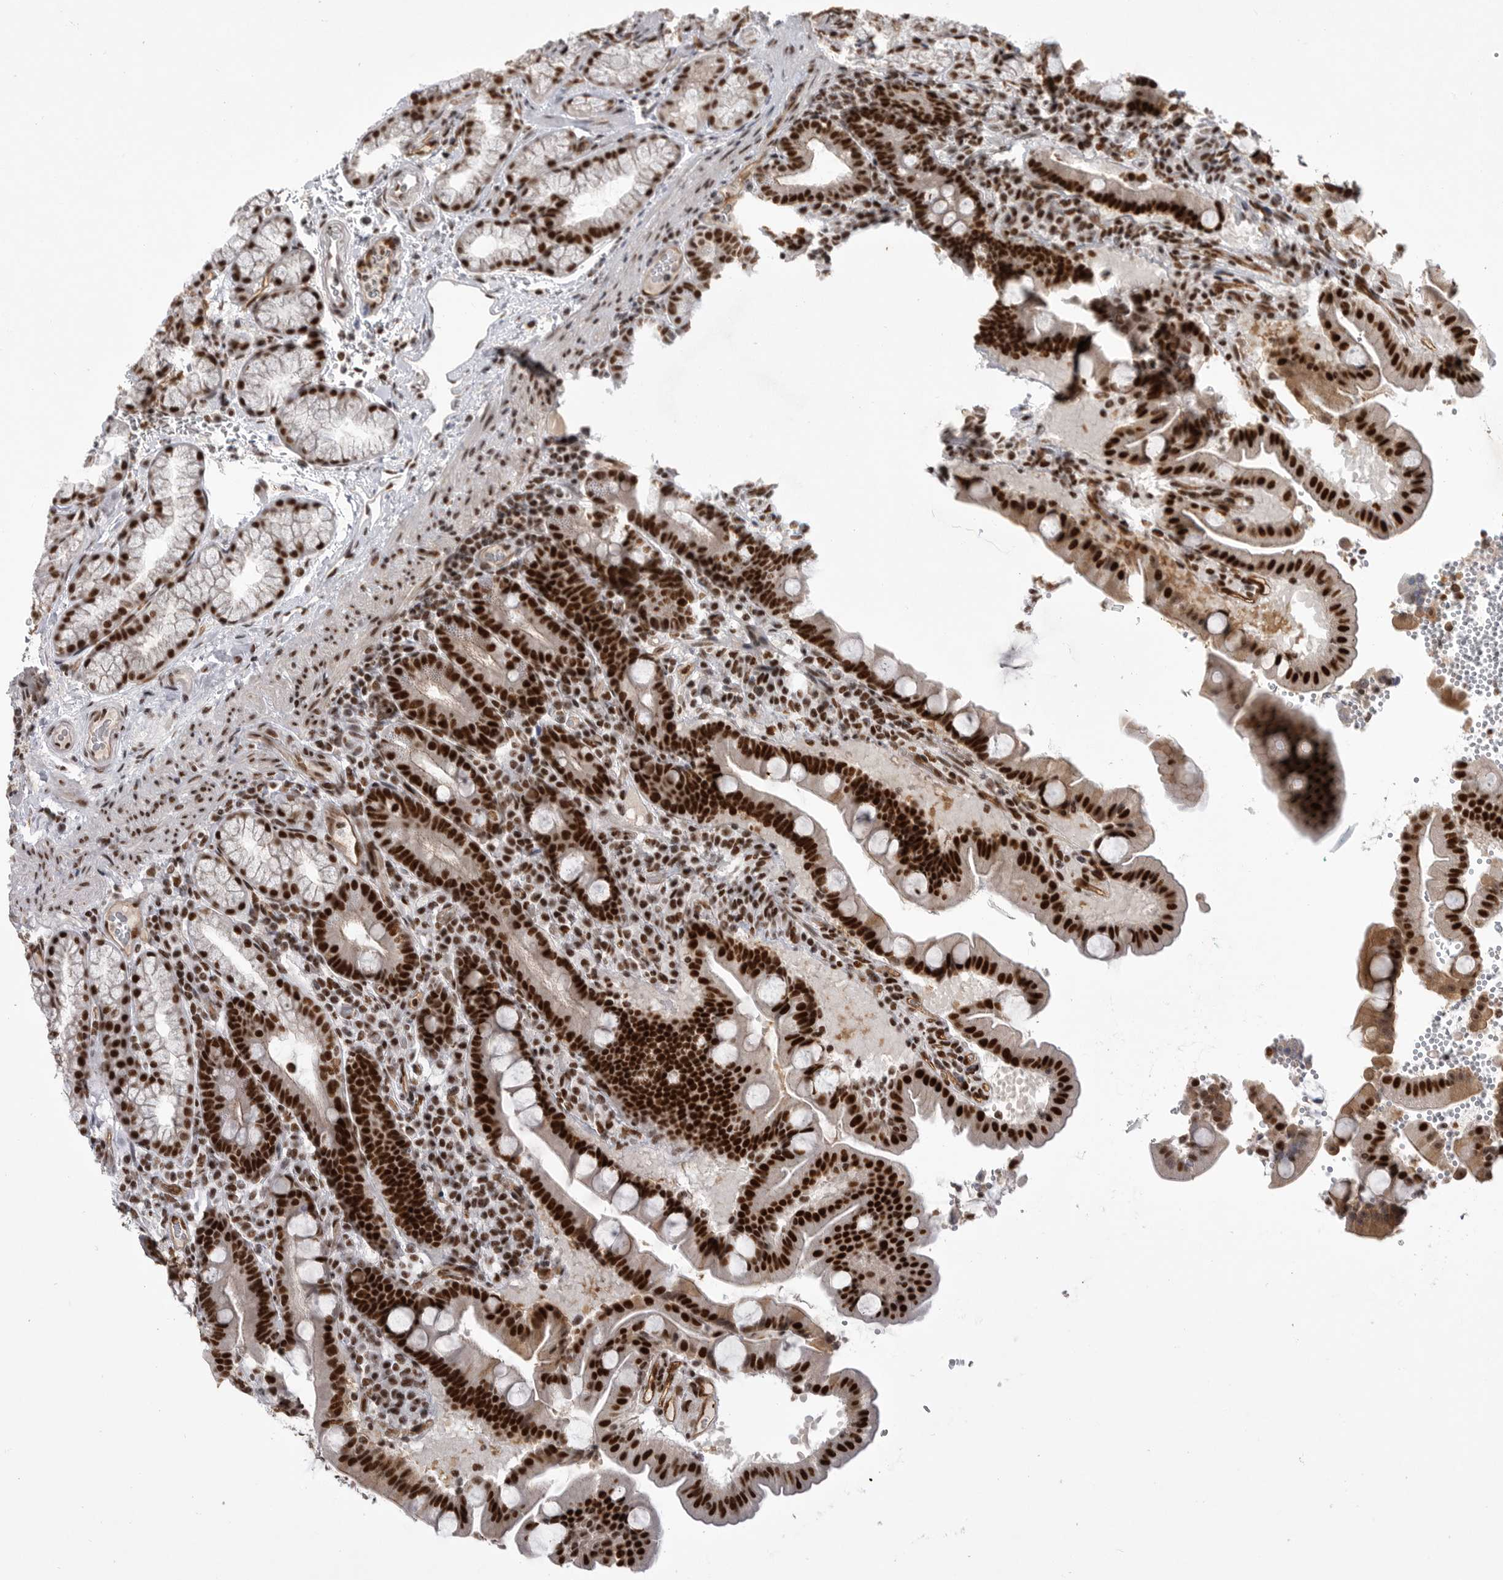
{"staining": {"intensity": "strong", "quantity": ">75%", "location": "cytoplasmic/membranous,nuclear"}, "tissue": "duodenum", "cell_type": "Glandular cells", "image_type": "normal", "snomed": [{"axis": "morphology", "description": "Normal tissue, NOS"}, {"axis": "topography", "description": "Duodenum"}], "caption": "Protein staining exhibits strong cytoplasmic/membranous,nuclear staining in approximately >75% of glandular cells in benign duodenum.", "gene": "PPP1R8", "patient": {"sex": "male", "age": 54}}